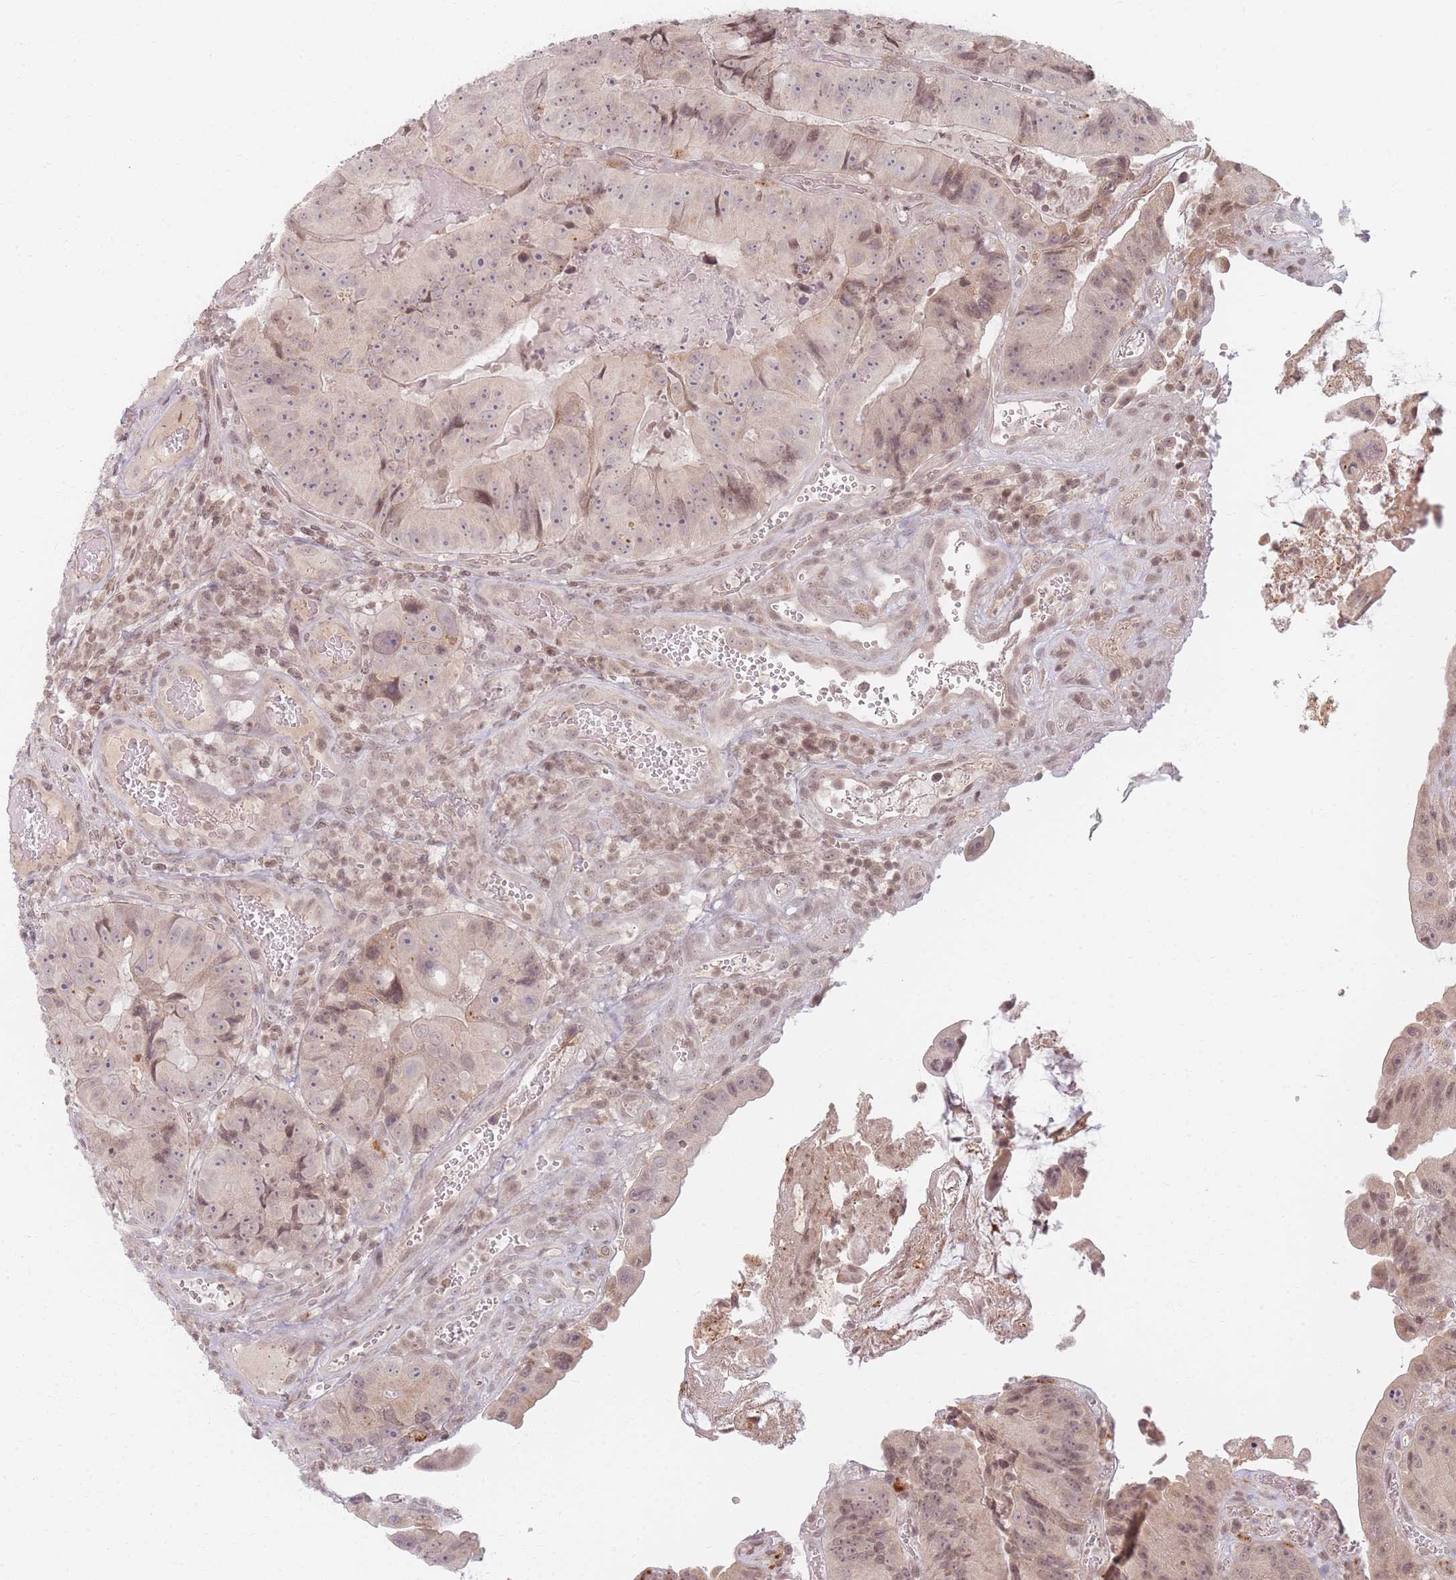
{"staining": {"intensity": "weak", "quantity": "25%-75%", "location": "nuclear"}, "tissue": "colorectal cancer", "cell_type": "Tumor cells", "image_type": "cancer", "snomed": [{"axis": "morphology", "description": "Adenocarcinoma, NOS"}, {"axis": "topography", "description": "Colon"}], "caption": "Protein expression analysis of human colorectal adenocarcinoma reveals weak nuclear positivity in about 25%-75% of tumor cells.", "gene": "SPATA45", "patient": {"sex": "female", "age": 86}}